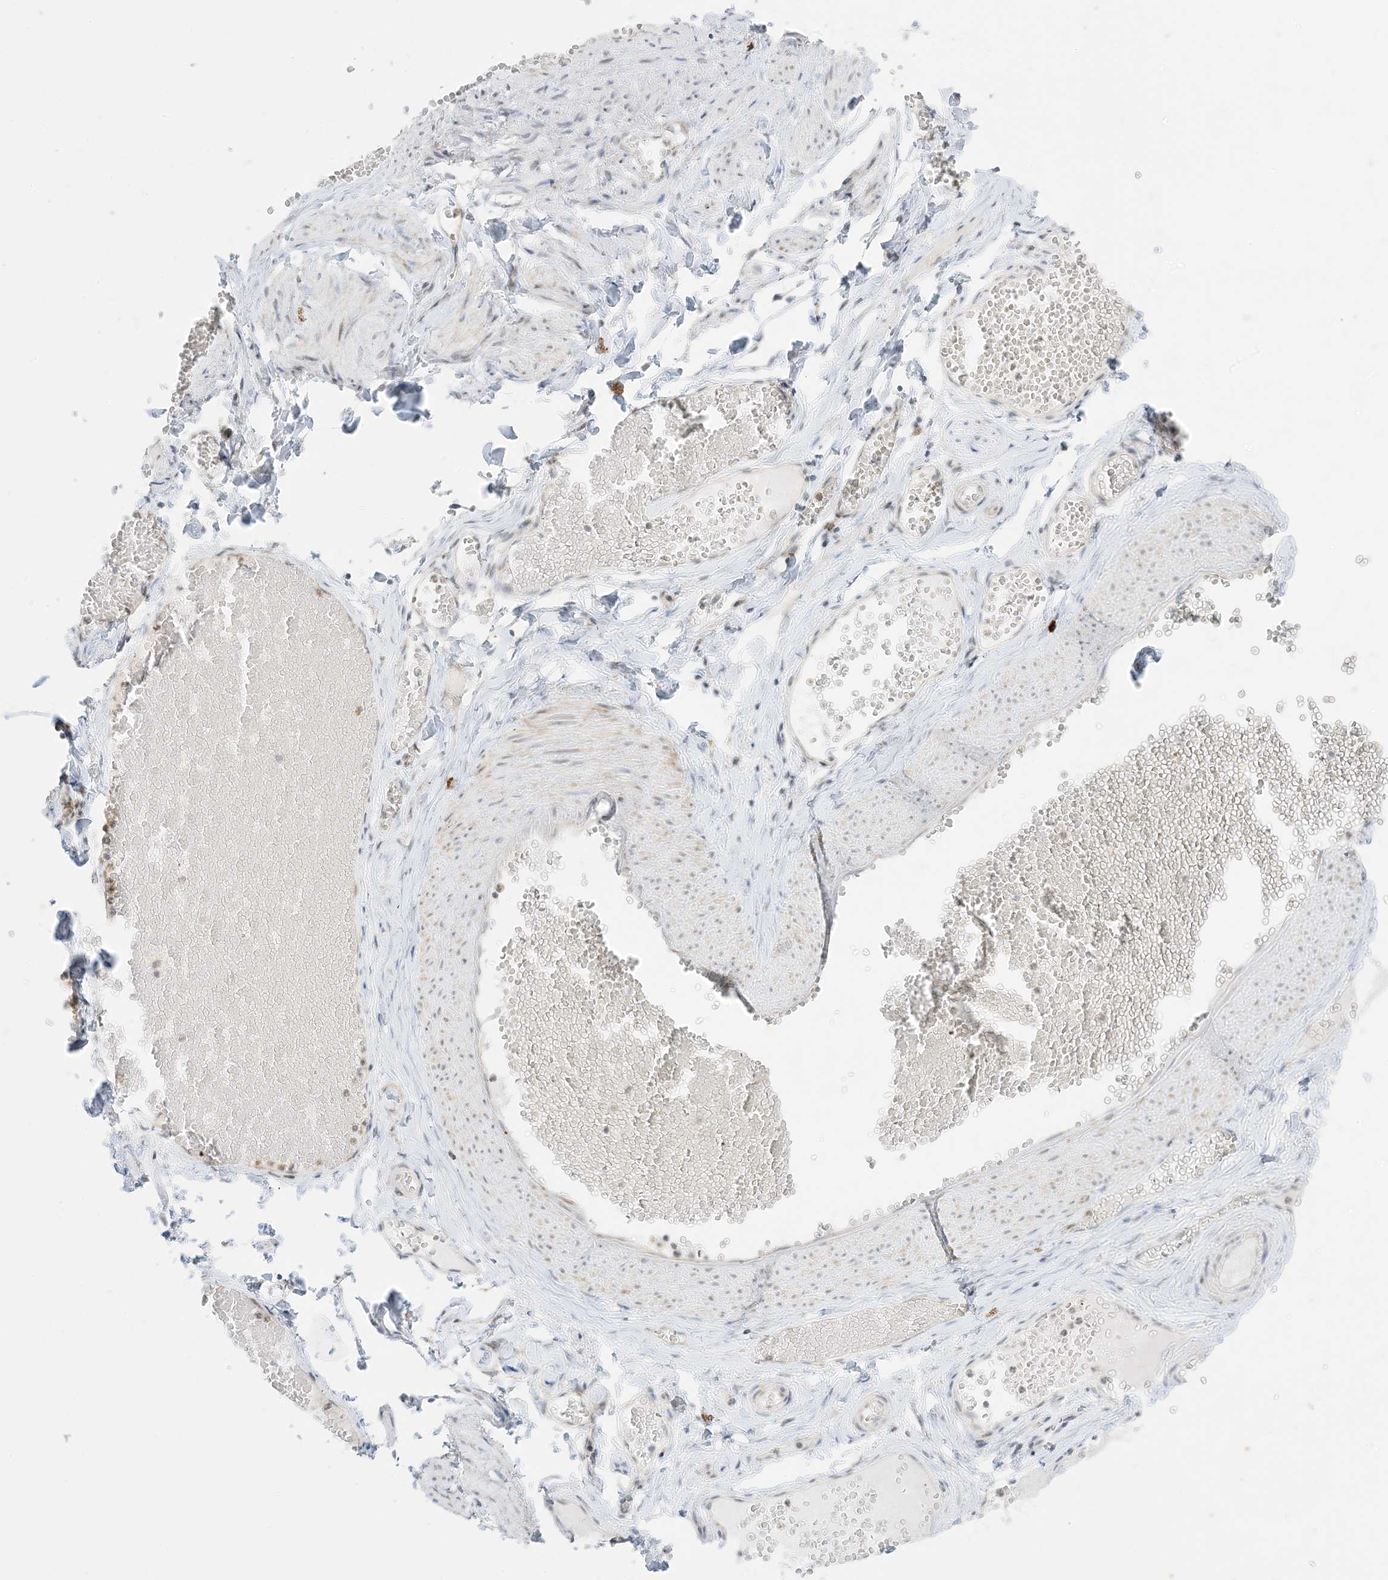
{"staining": {"intensity": "negative", "quantity": "none", "location": "none"}, "tissue": "adipose tissue", "cell_type": "Adipocytes", "image_type": "normal", "snomed": [{"axis": "morphology", "description": "Normal tissue, NOS"}, {"axis": "topography", "description": "Smooth muscle"}, {"axis": "topography", "description": "Peripheral nerve tissue"}], "caption": "A micrograph of adipose tissue stained for a protein displays no brown staining in adipocytes.", "gene": "RAC1", "patient": {"sex": "female", "age": 39}}